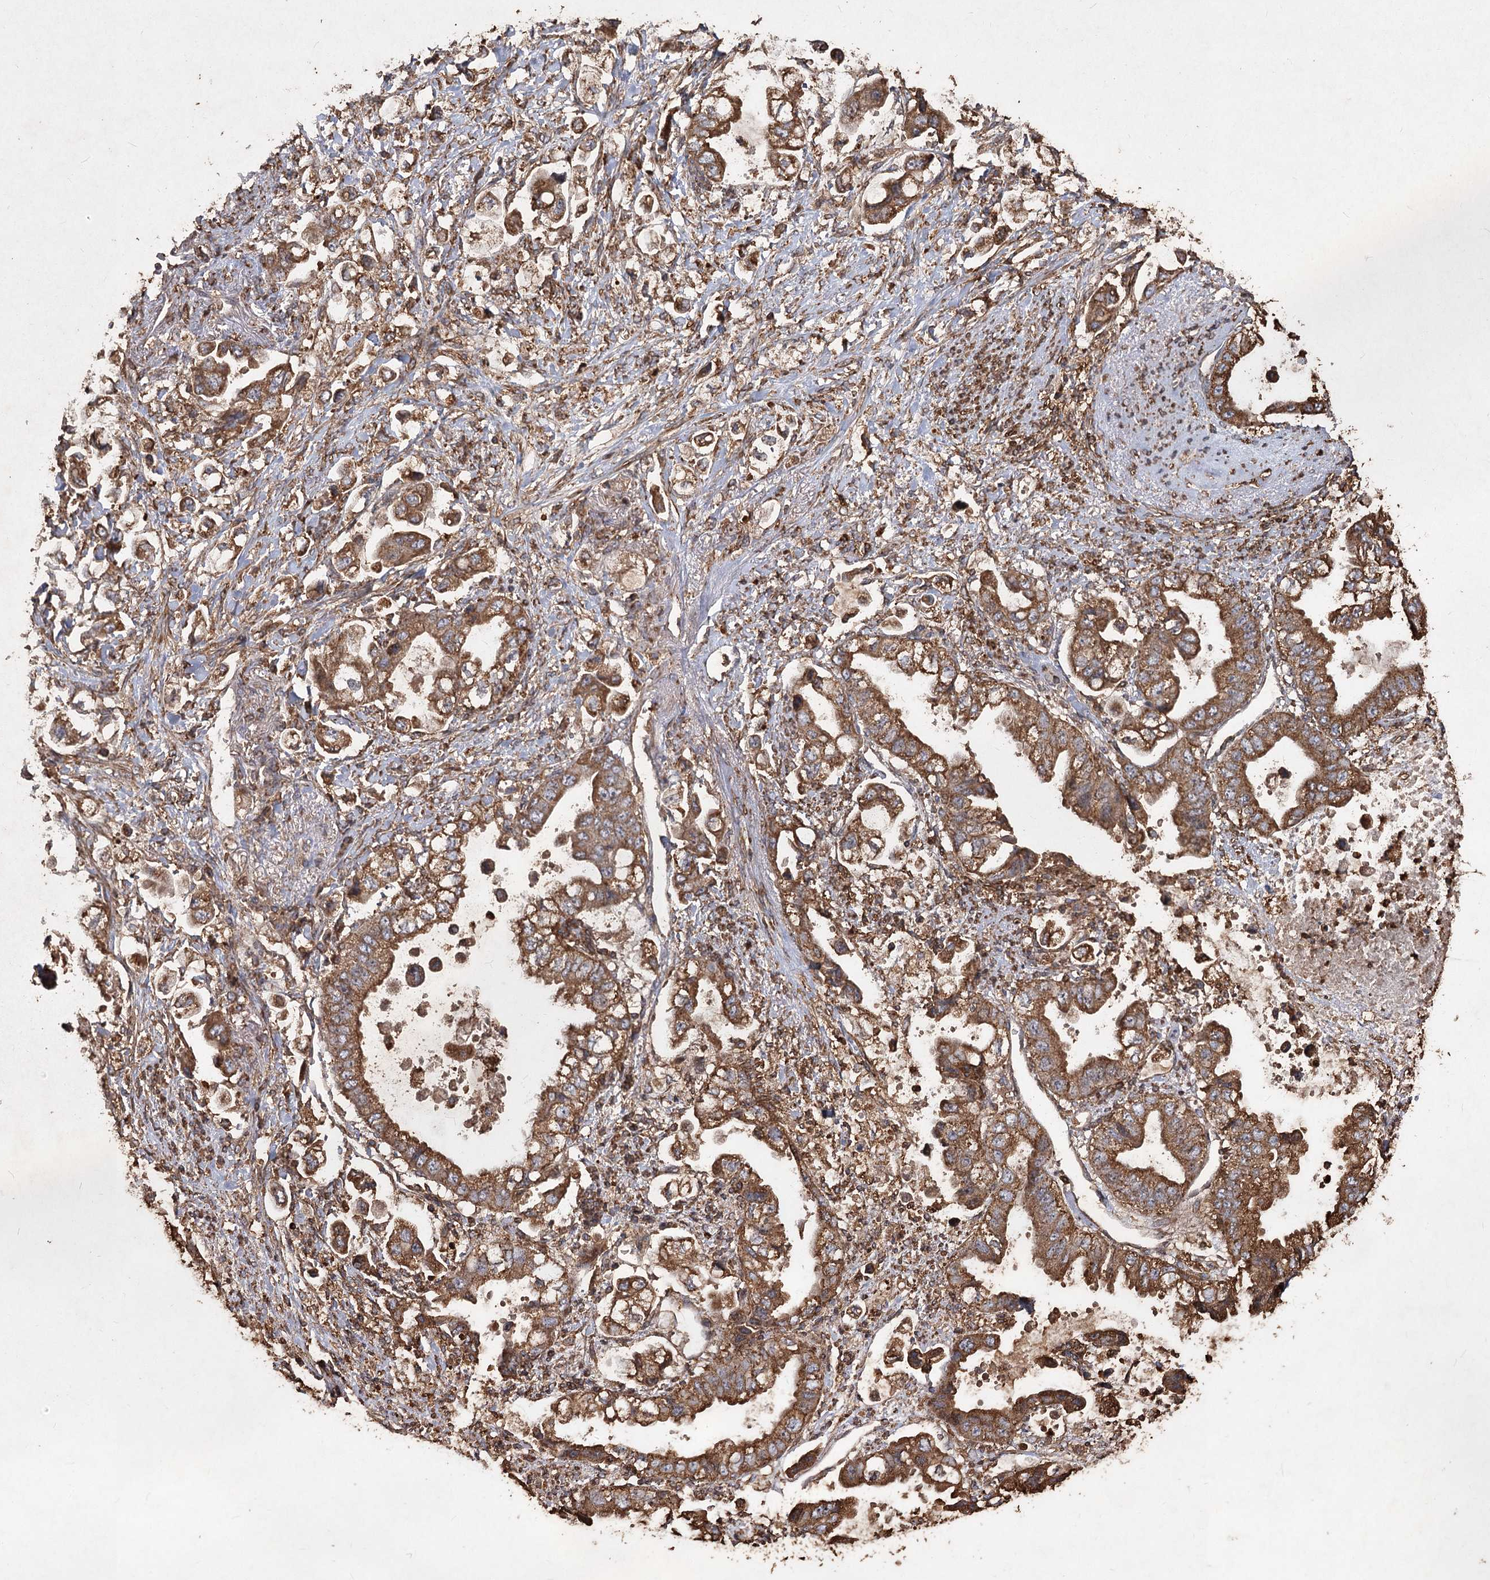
{"staining": {"intensity": "moderate", "quantity": ">75%", "location": "cytoplasmic/membranous"}, "tissue": "stomach cancer", "cell_type": "Tumor cells", "image_type": "cancer", "snomed": [{"axis": "morphology", "description": "Adenocarcinoma, NOS"}, {"axis": "topography", "description": "Stomach"}], "caption": "Protein expression analysis of stomach adenocarcinoma displays moderate cytoplasmic/membranous staining in approximately >75% of tumor cells.", "gene": "PIK3C2A", "patient": {"sex": "male", "age": 62}}